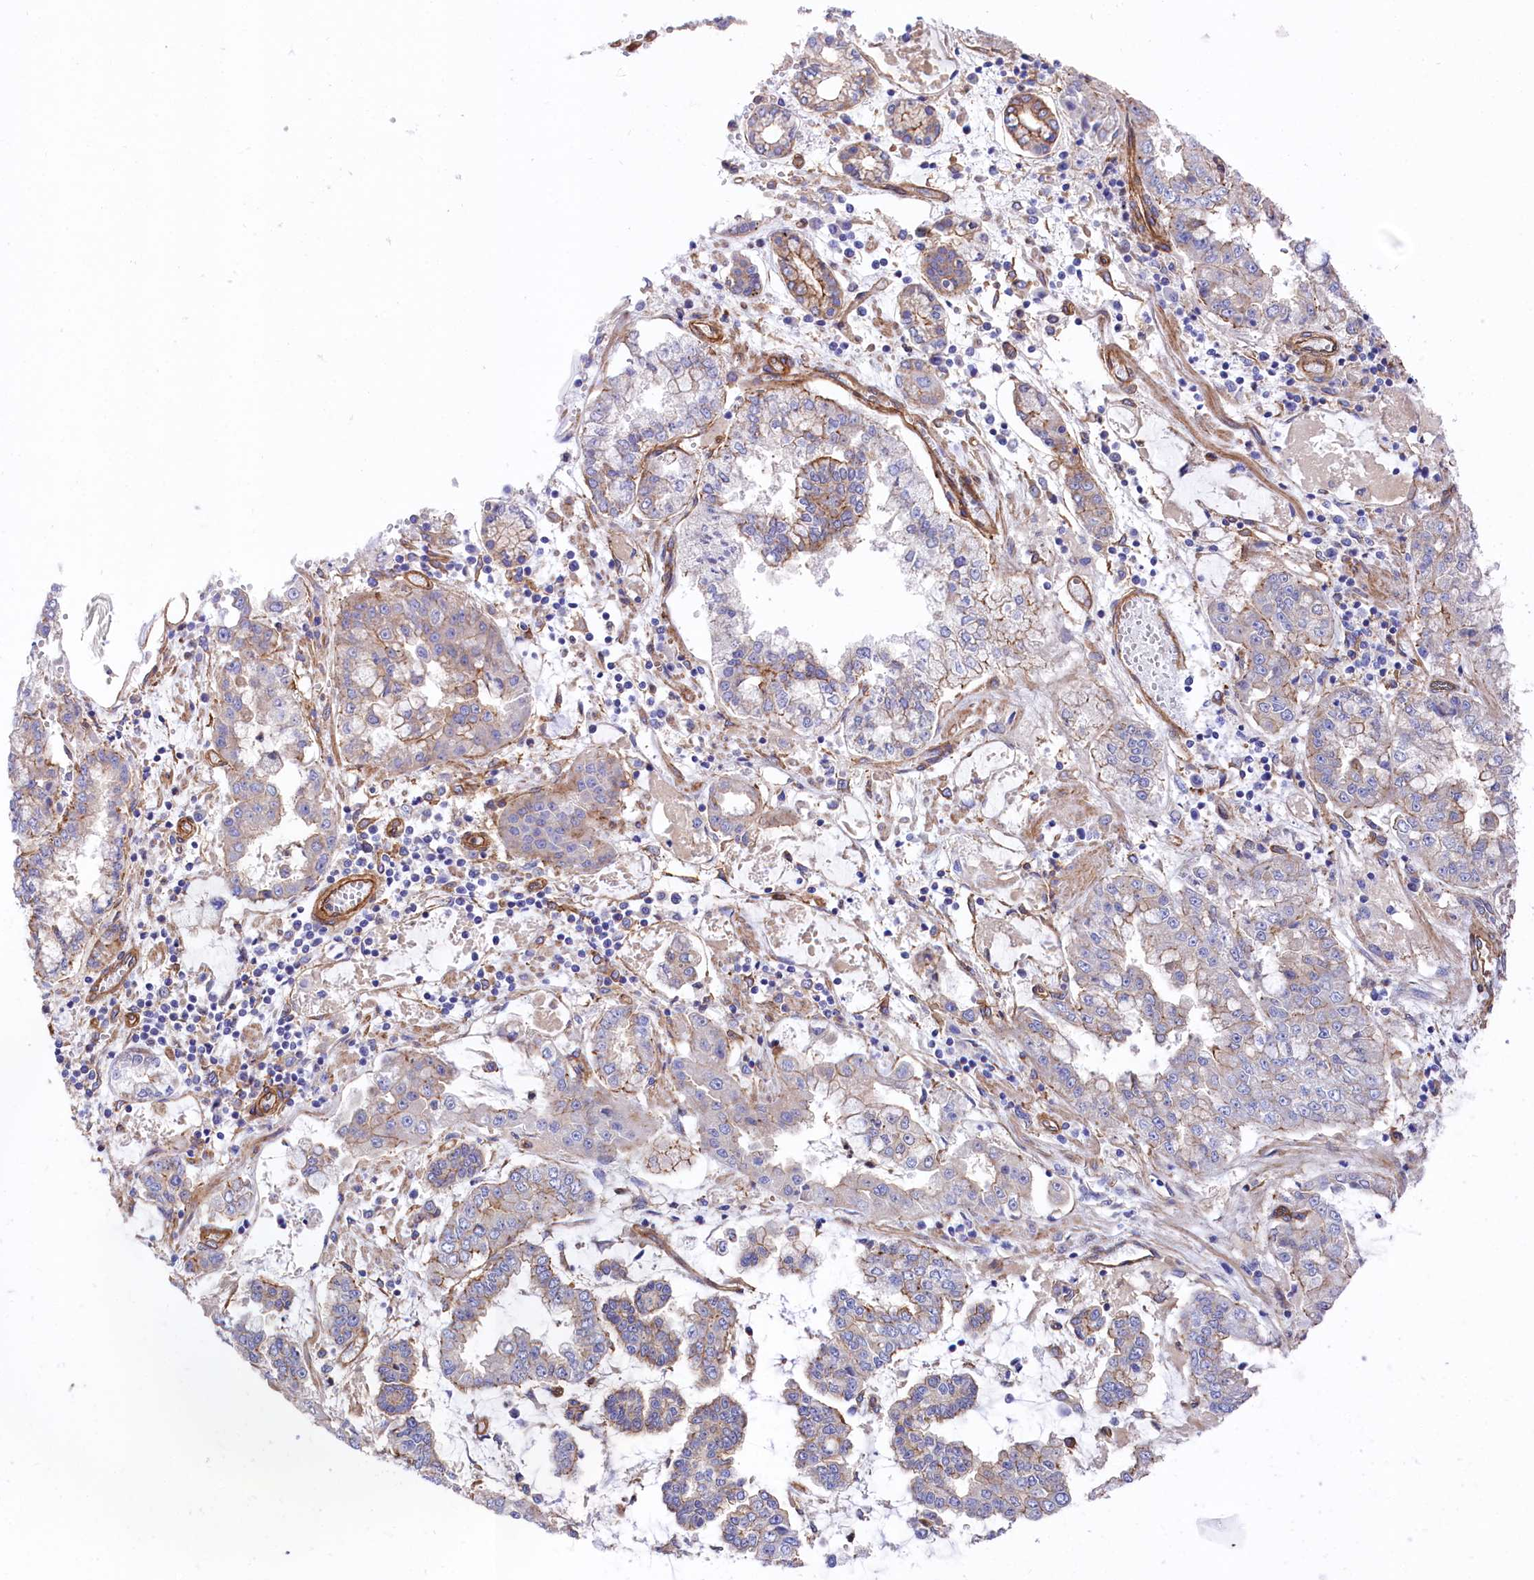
{"staining": {"intensity": "moderate", "quantity": "<25%", "location": "cytoplasmic/membranous"}, "tissue": "stomach cancer", "cell_type": "Tumor cells", "image_type": "cancer", "snomed": [{"axis": "morphology", "description": "Adenocarcinoma, NOS"}, {"axis": "topography", "description": "Stomach"}], "caption": "About <25% of tumor cells in human stomach cancer (adenocarcinoma) demonstrate moderate cytoplasmic/membranous protein expression as visualized by brown immunohistochemical staining.", "gene": "TNKS1BP1", "patient": {"sex": "male", "age": 76}}